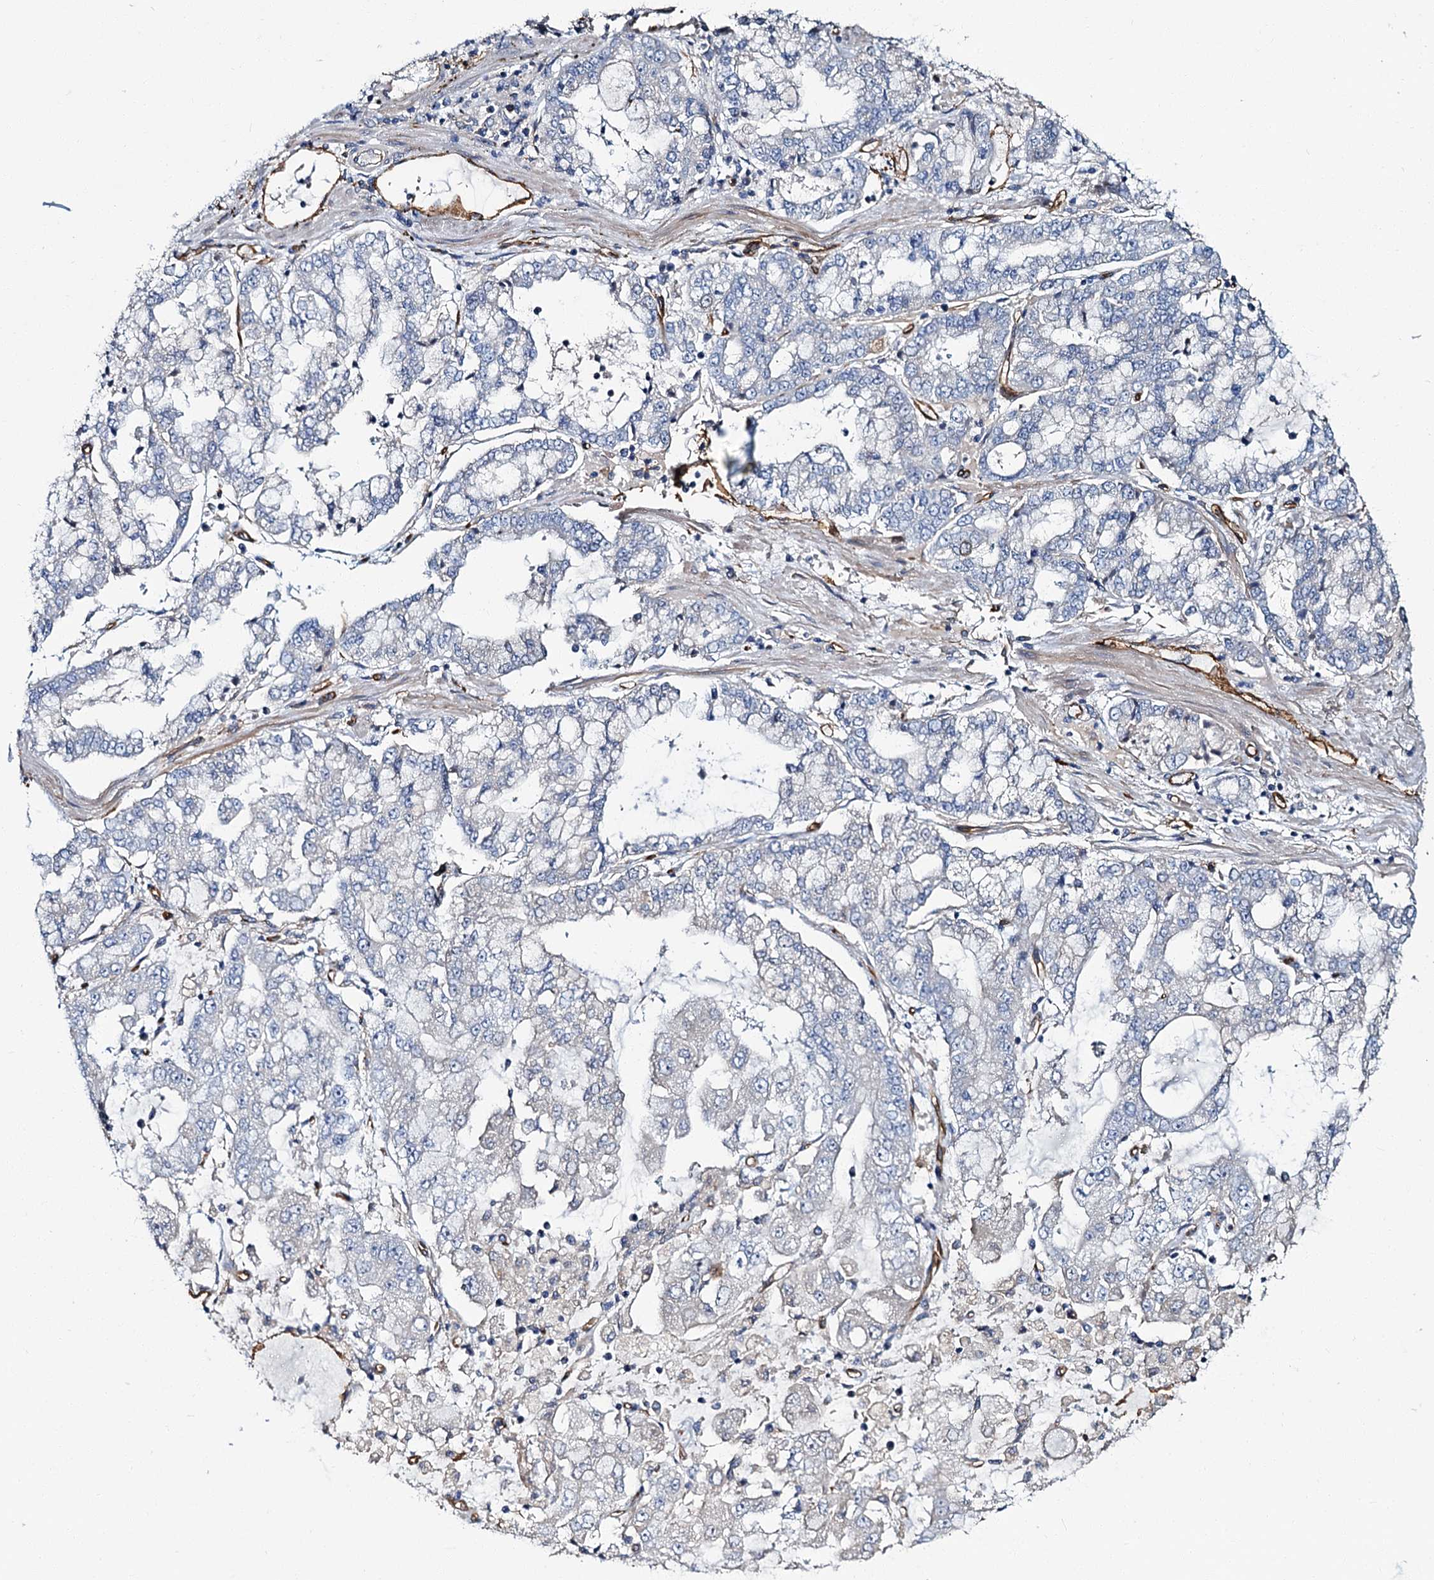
{"staining": {"intensity": "negative", "quantity": "none", "location": "none"}, "tissue": "stomach cancer", "cell_type": "Tumor cells", "image_type": "cancer", "snomed": [{"axis": "morphology", "description": "Adenocarcinoma, NOS"}, {"axis": "topography", "description": "Stomach"}], "caption": "IHC histopathology image of human stomach cancer (adenocarcinoma) stained for a protein (brown), which demonstrates no positivity in tumor cells.", "gene": "CACNA1C", "patient": {"sex": "male", "age": 76}}